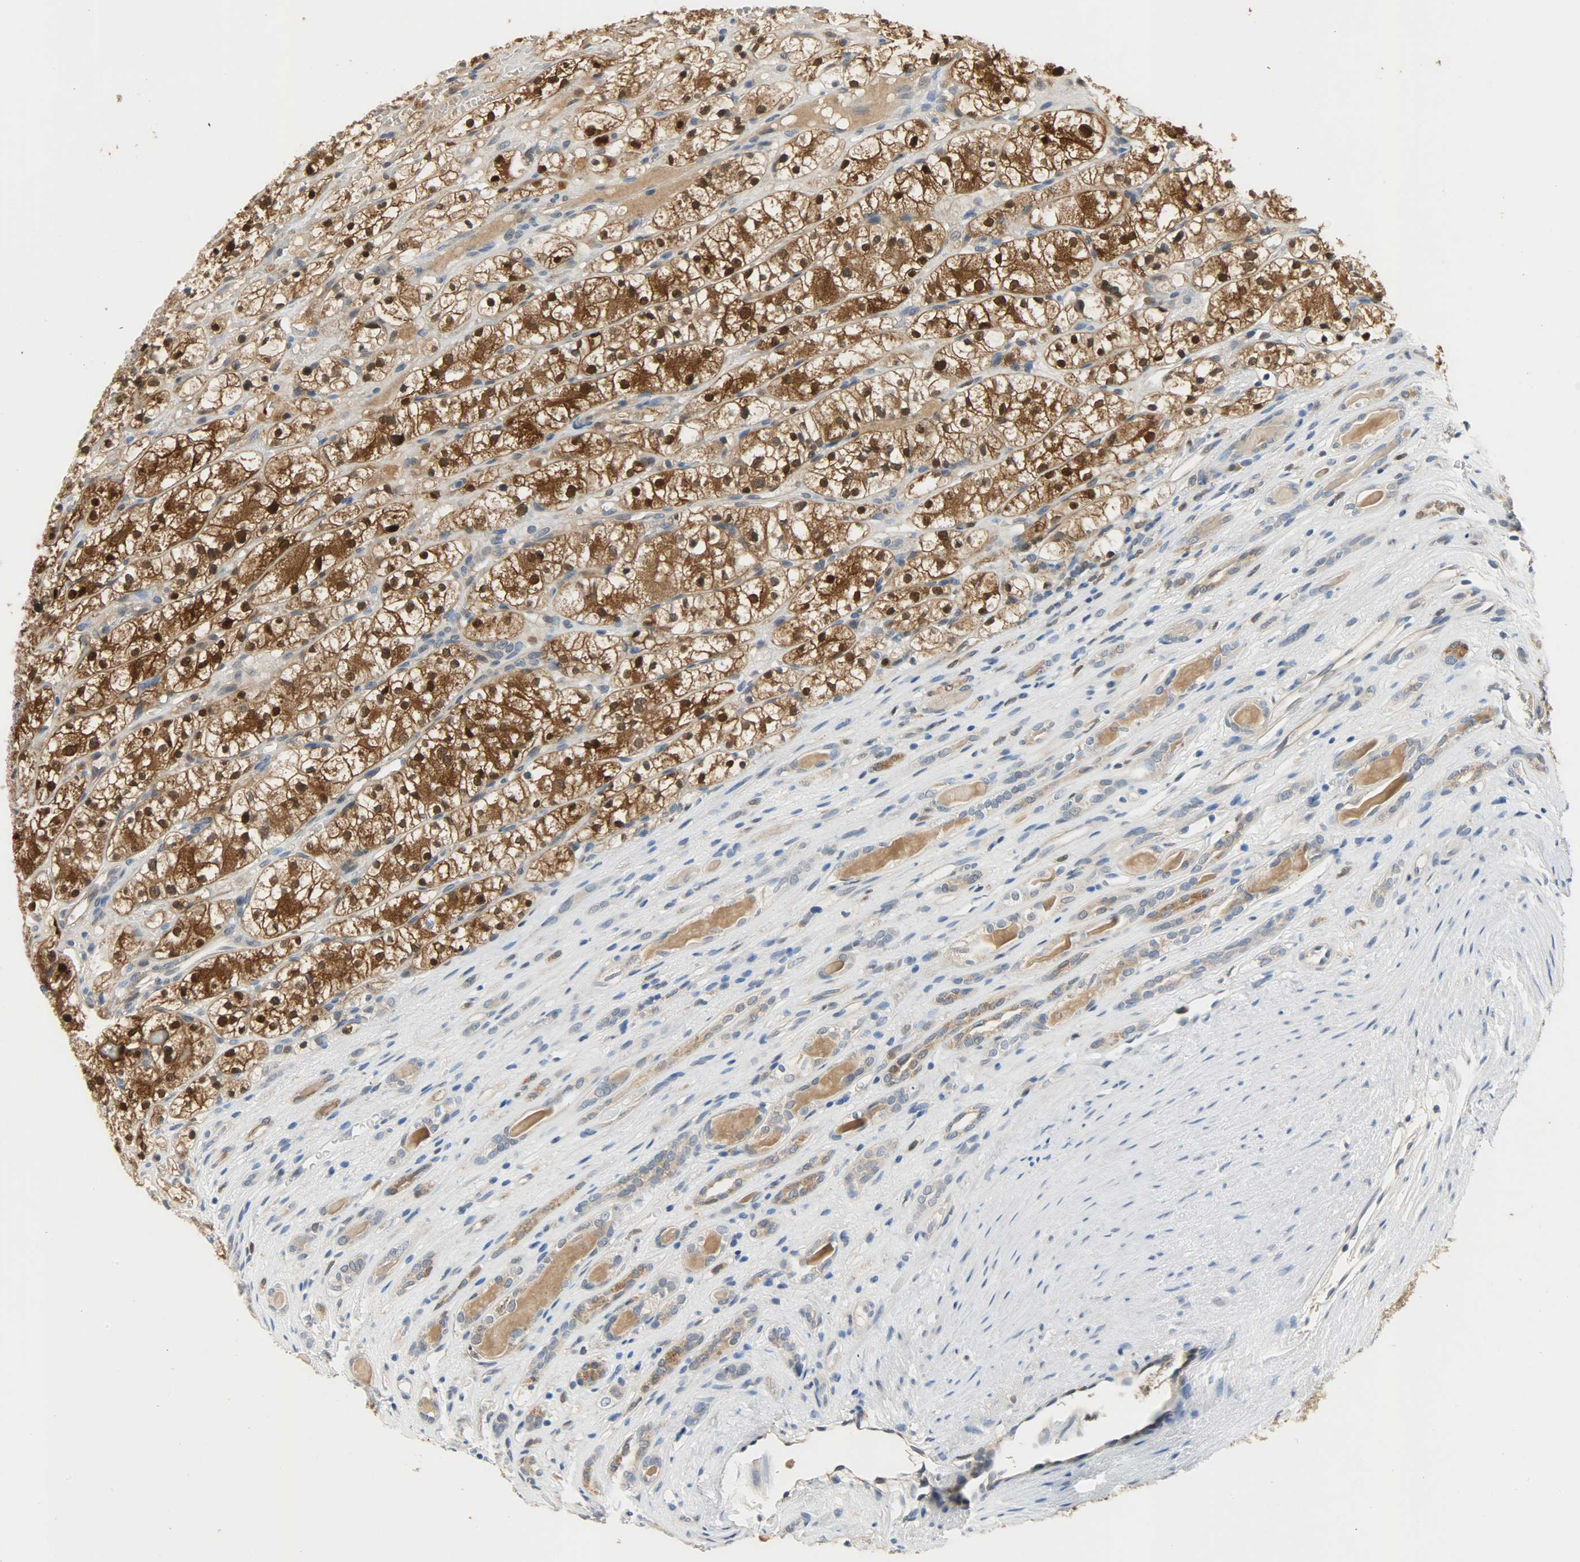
{"staining": {"intensity": "strong", "quantity": ">75%", "location": "cytoplasmic/membranous,nuclear"}, "tissue": "renal cancer", "cell_type": "Tumor cells", "image_type": "cancer", "snomed": [{"axis": "morphology", "description": "Adenocarcinoma, NOS"}, {"axis": "topography", "description": "Kidney"}], "caption": "Immunohistochemistry (IHC) (DAB) staining of adenocarcinoma (renal) displays strong cytoplasmic/membranous and nuclear protein positivity in approximately >75% of tumor cells. The protein is stained brown, and the nuclei are stained in blue (DAB (3,3'-diaminobenzidine) IHC with brightfield microscopy, high magnification).", "gene": "EIF4EBP1", "patient": {"sex": "female", "age": 60}}